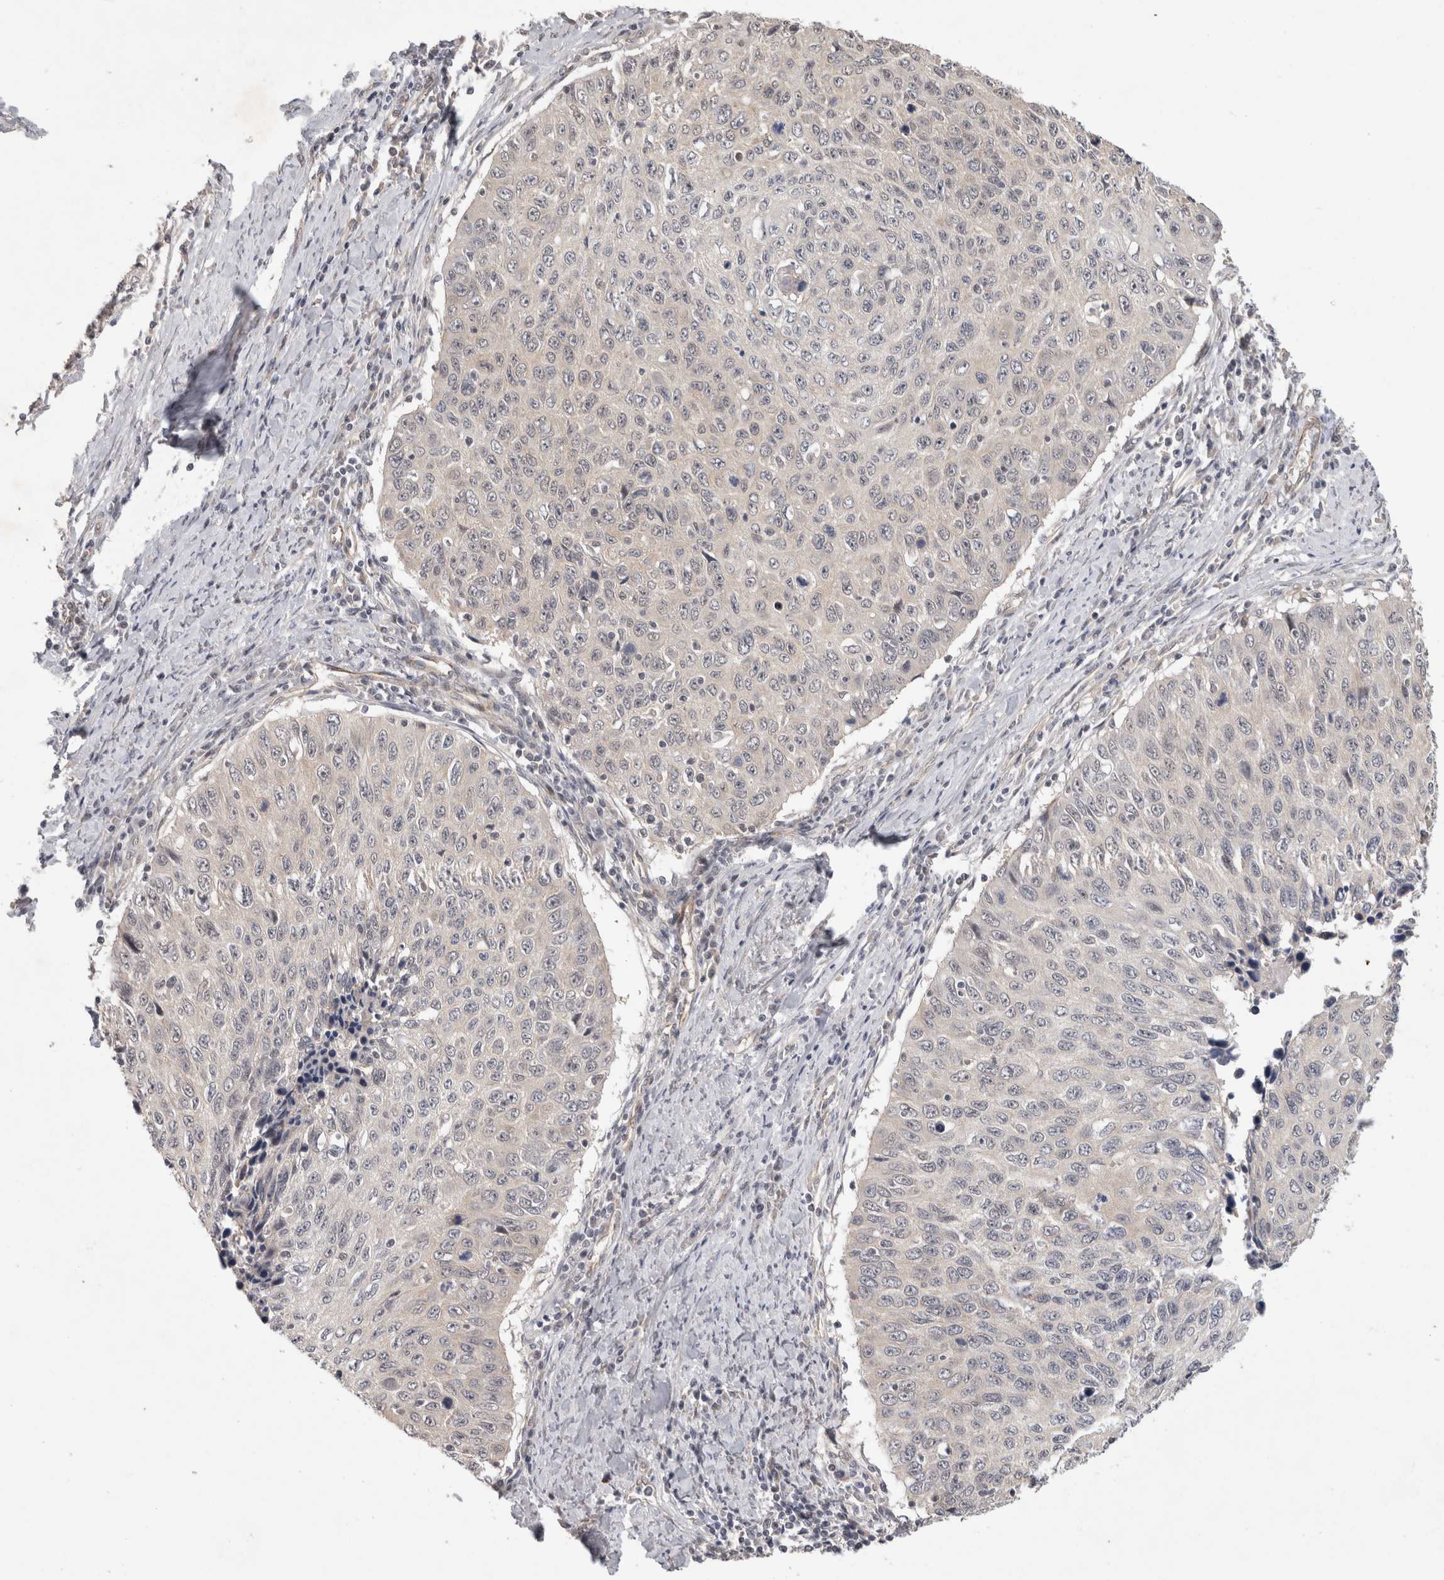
{"staining": {"intensity": "negative", "quantity": "none", "location": "none"}, "tissue": "cervical cancer", "cell_type": "Tumor cells", "image_type": "cancer", "snomed": [{"axis": "morphology", "description": "Squamous cell carcinoma, NOS"}, {"axis": "topography", "description": "Cervix"}], "caption": "DAB immunohistochemical staining of human squamous cell carcinoma (cervical) demonstrates no significant positivity in tumor cells.", "gene": "CRISPLD1", "patient": {"sex": "female", "age": 53}}